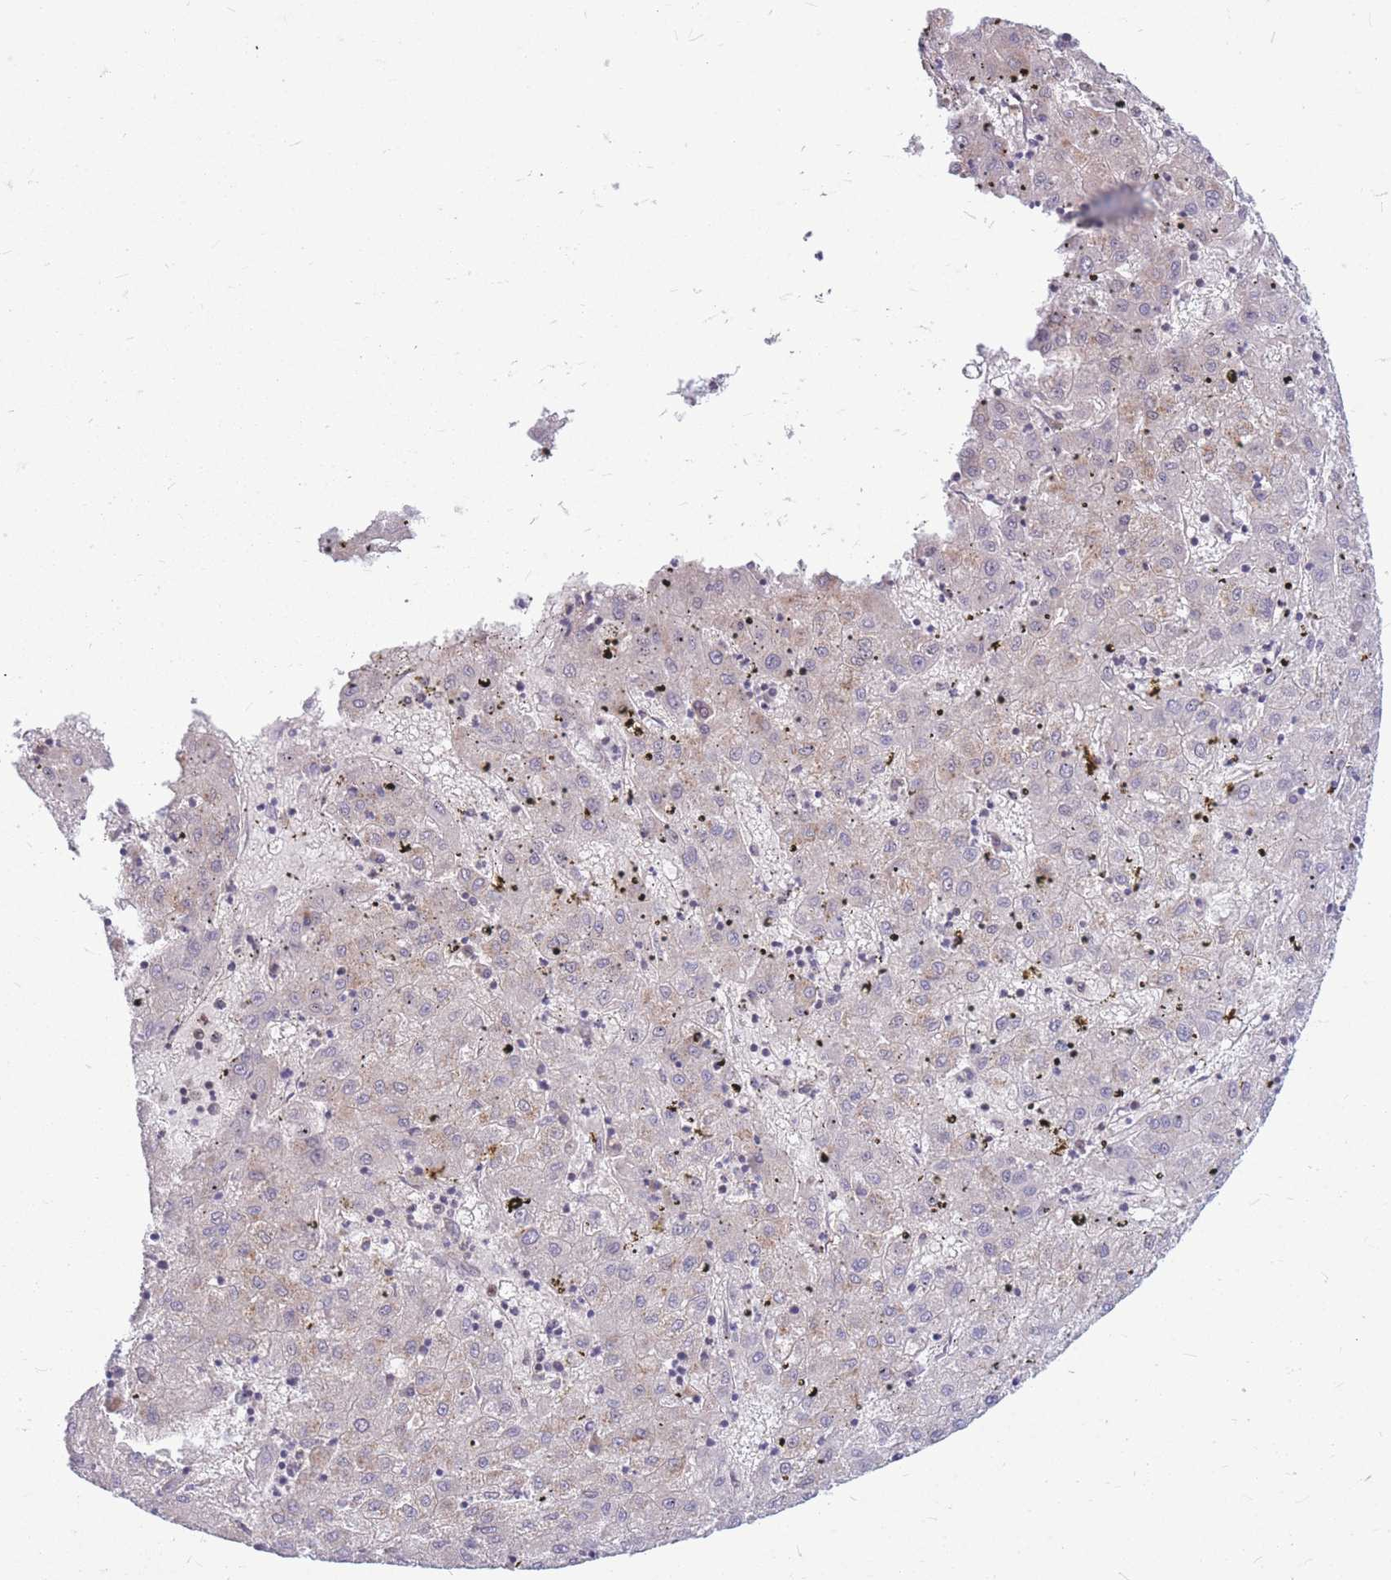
{"staining": {"intensity": "negative", "quantity": "none", "location": "none"}, "tissue": "liver cancer", "cell_type": "Tumor cells", "image_type": "cancer", "snomed": [{"axis": "morphology", "description": "Carcinoma, Hepatocellular, NOS"}, {"axis": "topography", "description": "Liver"}], "caption": "Tumor cells are negative for brown protein staining in liver hepatocellular carcinoma.", "gene": "TCF20", "patient": {"sex": "male", "age": 72}}